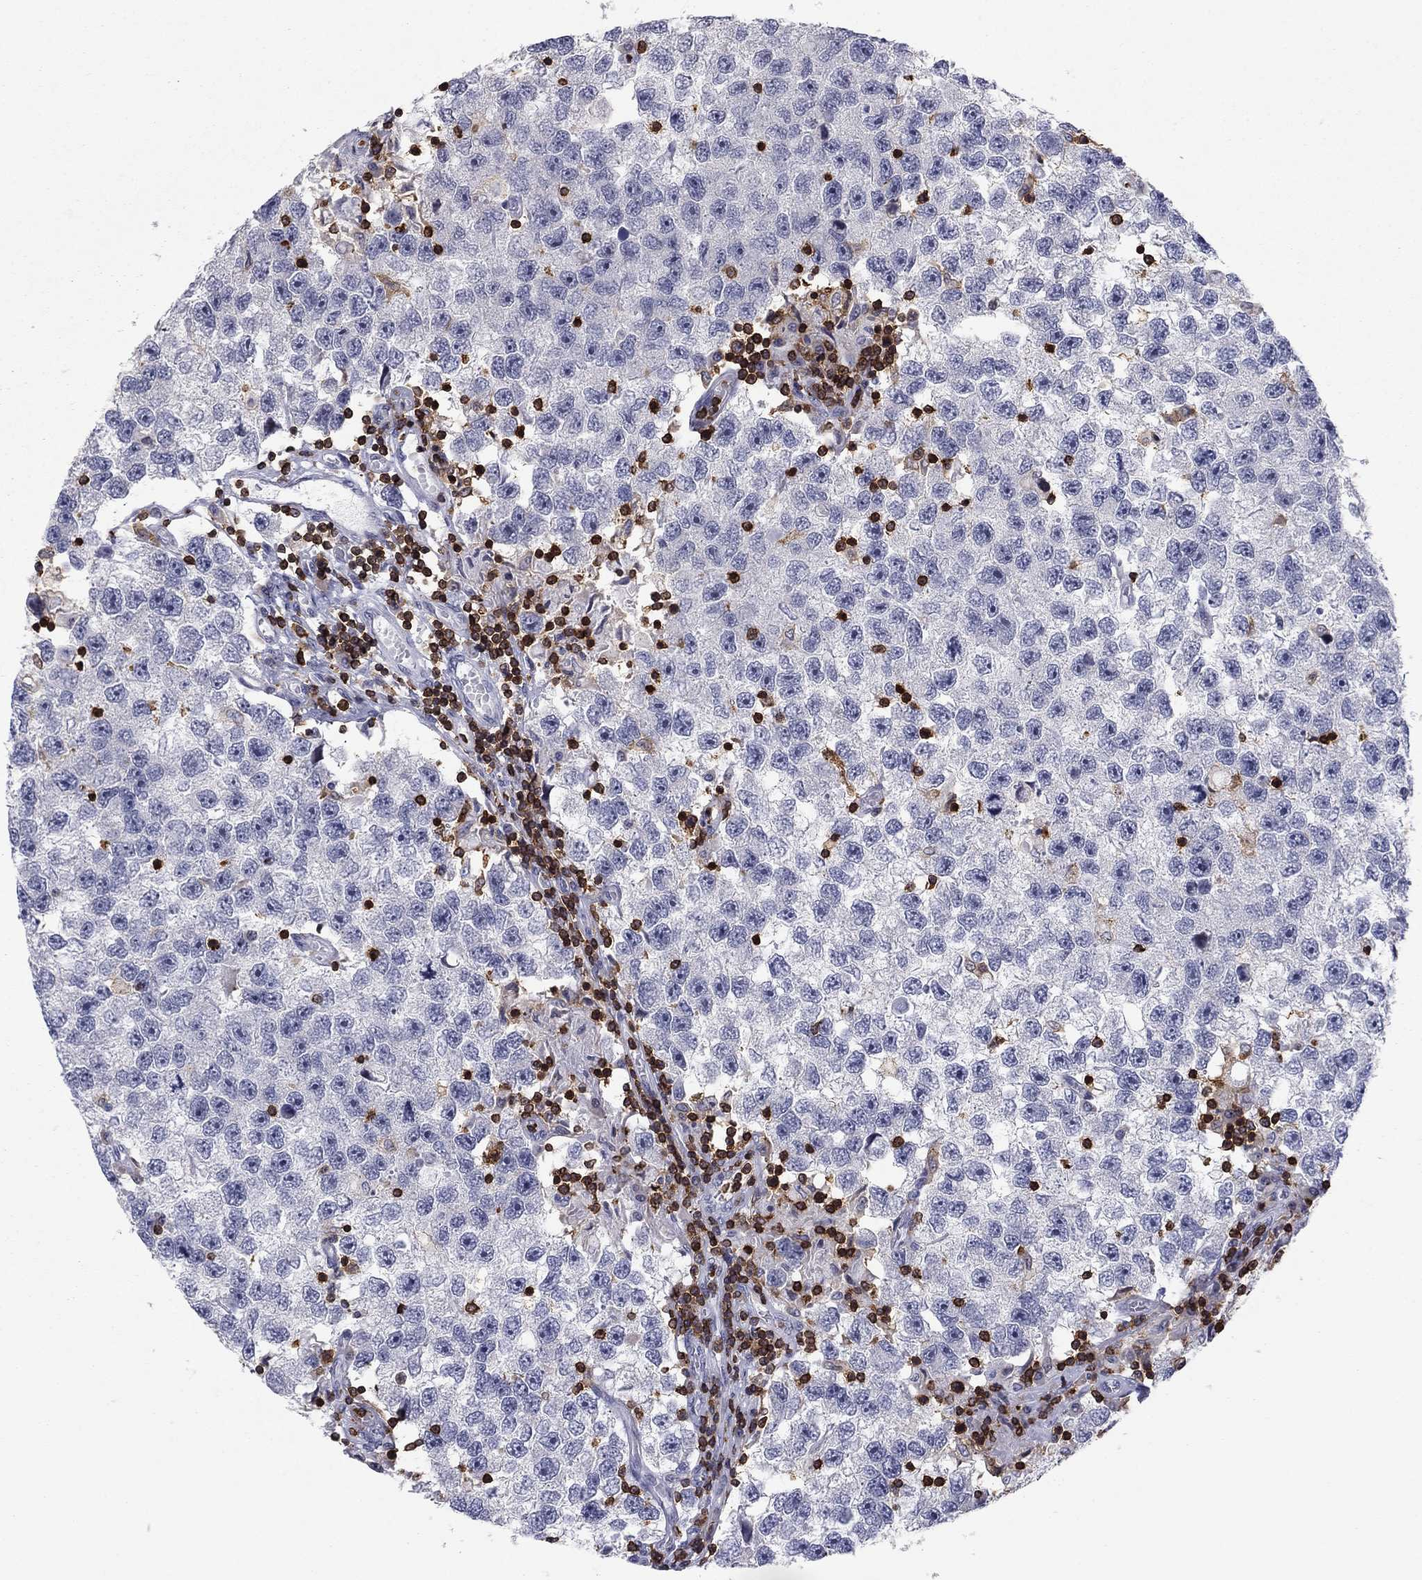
{"staining": {"intensity": "negative", "quantity": "none", "location": "none"}, "tissue": "testis cancer", "cell_type": "Tumor cells", "image_type": "cancer", "snomed": [{"axis": "morphology", "description": "Seminoma, NOS"}, {"axis": "topography", "description": "Testis"}], "caption": "Testis cancer (seminoma) stained for a protein using immunohistochemistry exhibits no expression tumor cells.", "gene": "ARHGAP27", "patient": {"sex": "male", "age": 26}}